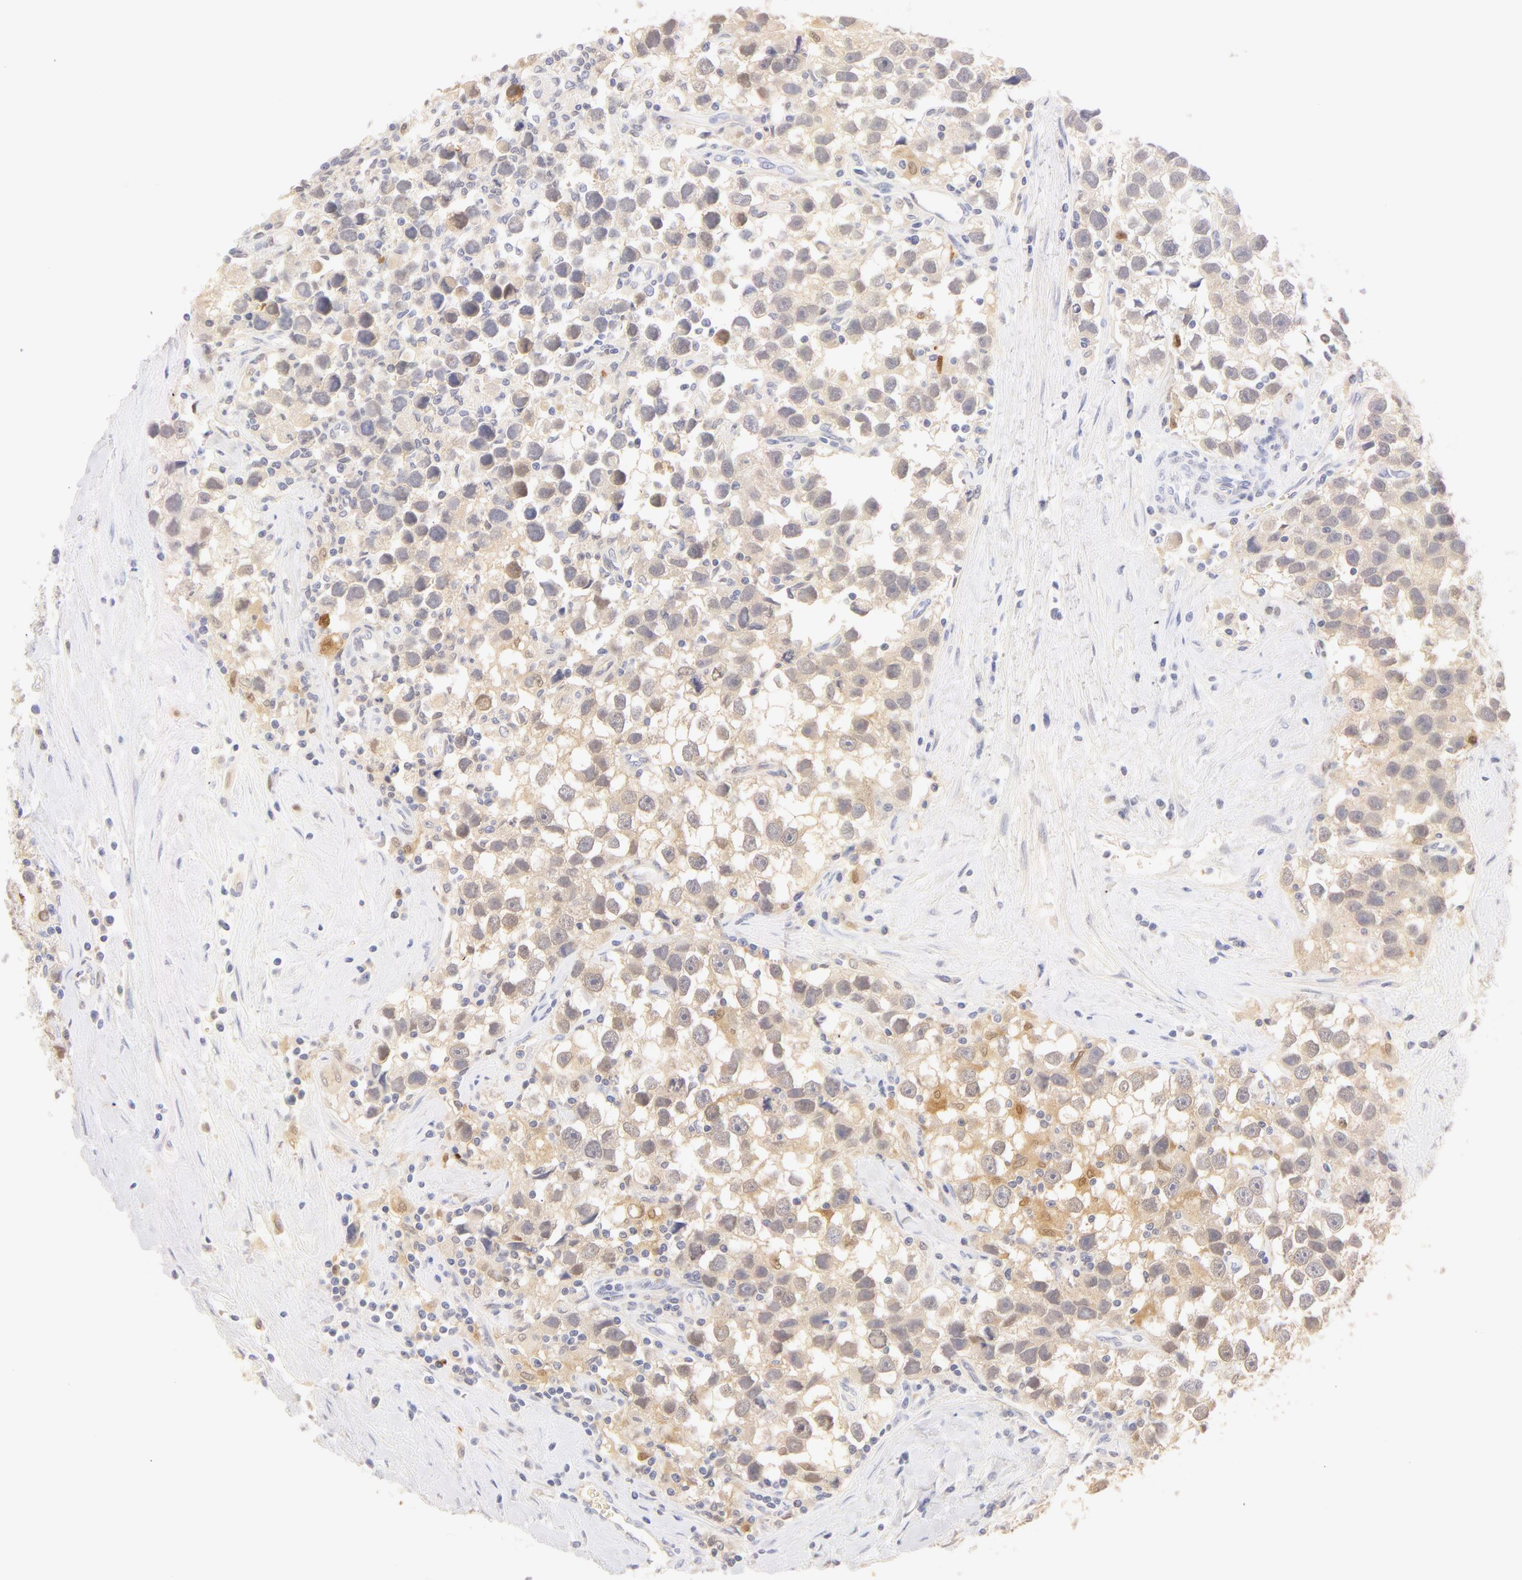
{"staining": {"intensity": "negative", "quantity": "none", "location": "none"}, "tissue": "testis cancer", "cell_type": "Tumor cells", "image_type": "cancer", "snomed": [{"axis": "morphology", "description": "Seminoma, NOS"}, {"axis": "topography", "description": "Testis"}], "caption": "Histopathology image shows no protein positivity in tumor cells of testis cancer tissue.", "gene": "CA2", "patient": {"sex": "male", "age": 43}}